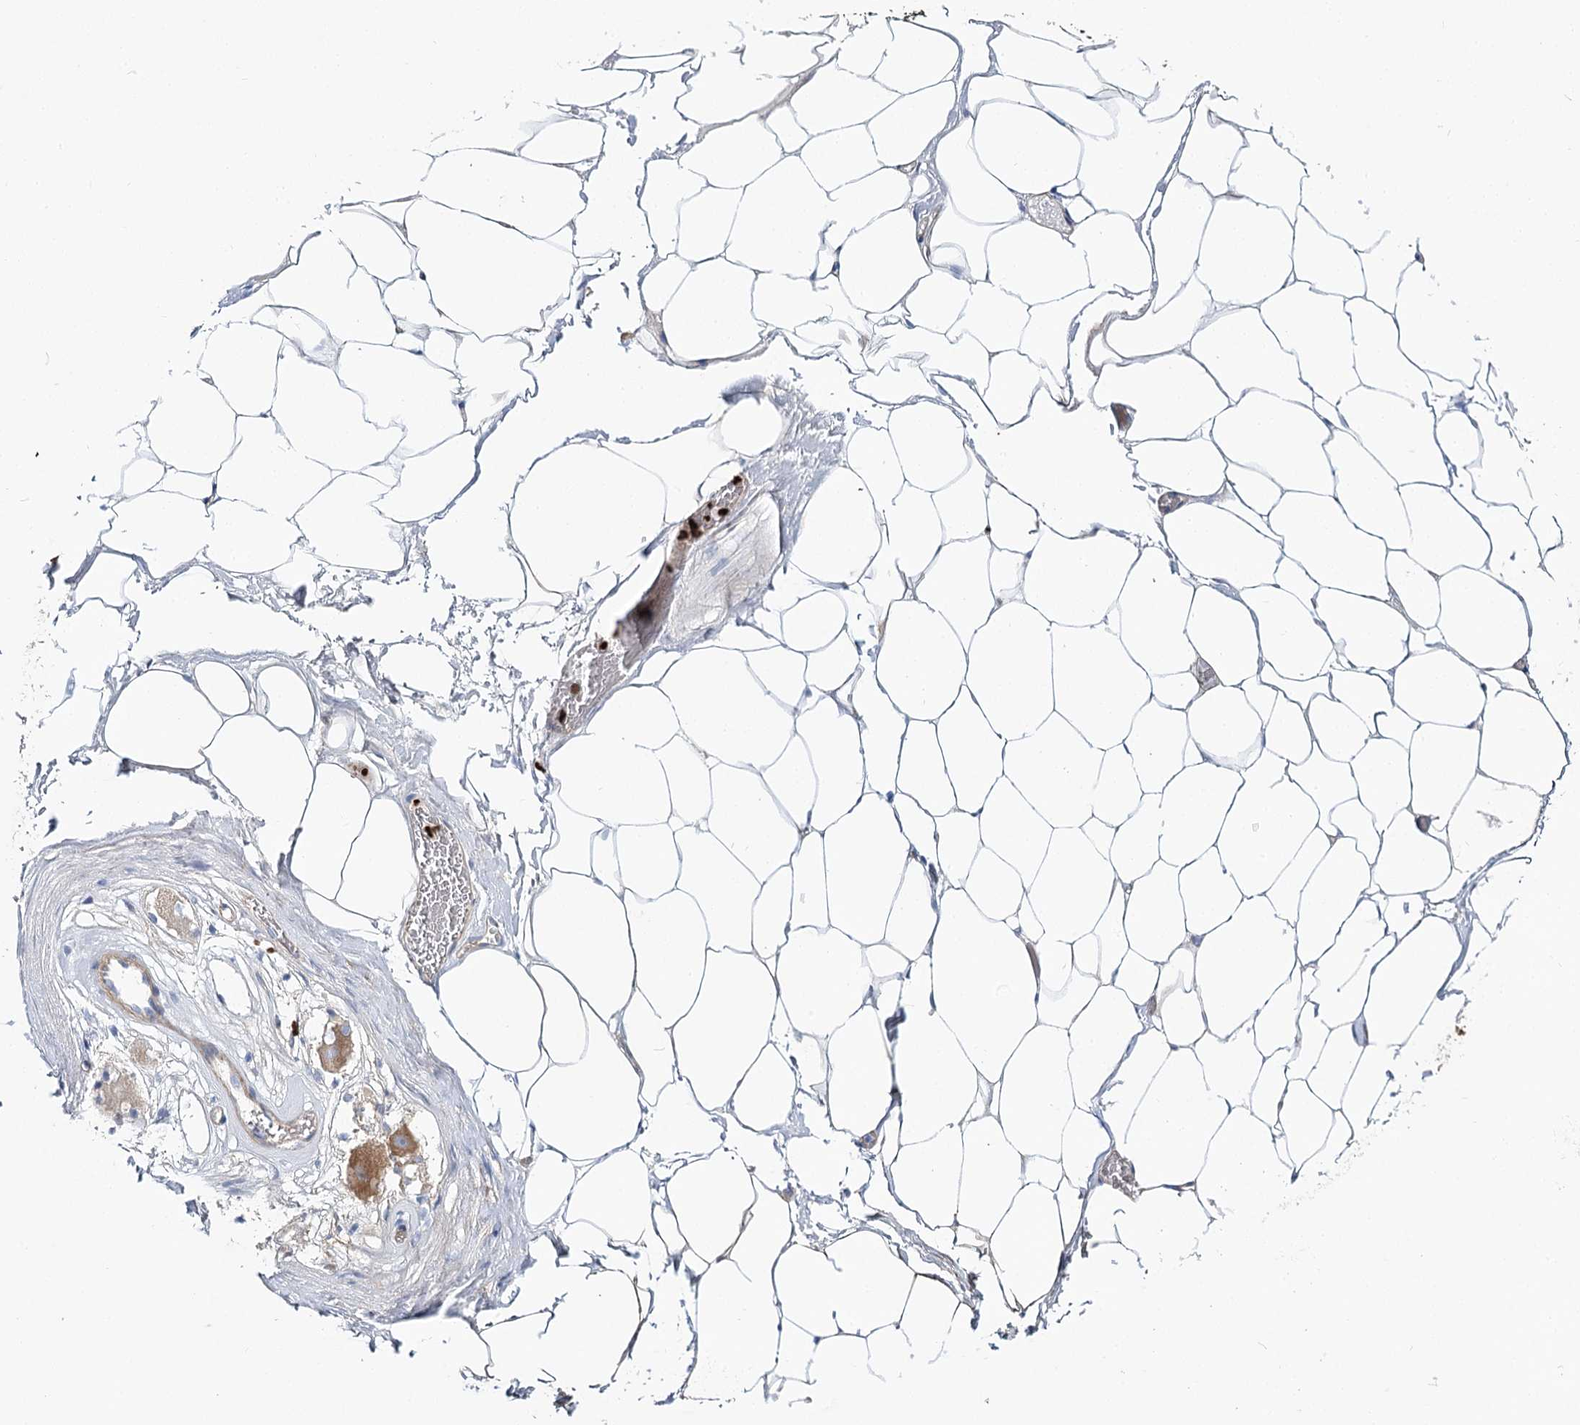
{"staining": {"intensity": "negative", "quantity": "none", "location": "none"}, "tissue": "adipose tissue", "cell_type": "Adipocytes", "image_type": "normal", "snomed": [{"axis": "morphology", "description": "Normal tissue, NOS"}, {"axis": "morphology", "description": "Adenocarcinoma, Low grade"}, {"axis": "topography", "description": "Prostate"}, {"axis": "topography", "description": "Peripheral nerve tissue"}], "caption": "This photomicrograph is of benign adipose tissue stained with immunohistochemistry (IHC) to label a protein in brown with the nuclei are counter-stained blue. There is no positivity in adipocytes.", "gene": "C11orf52", "patient": {"sex": "male", "age": 63}}